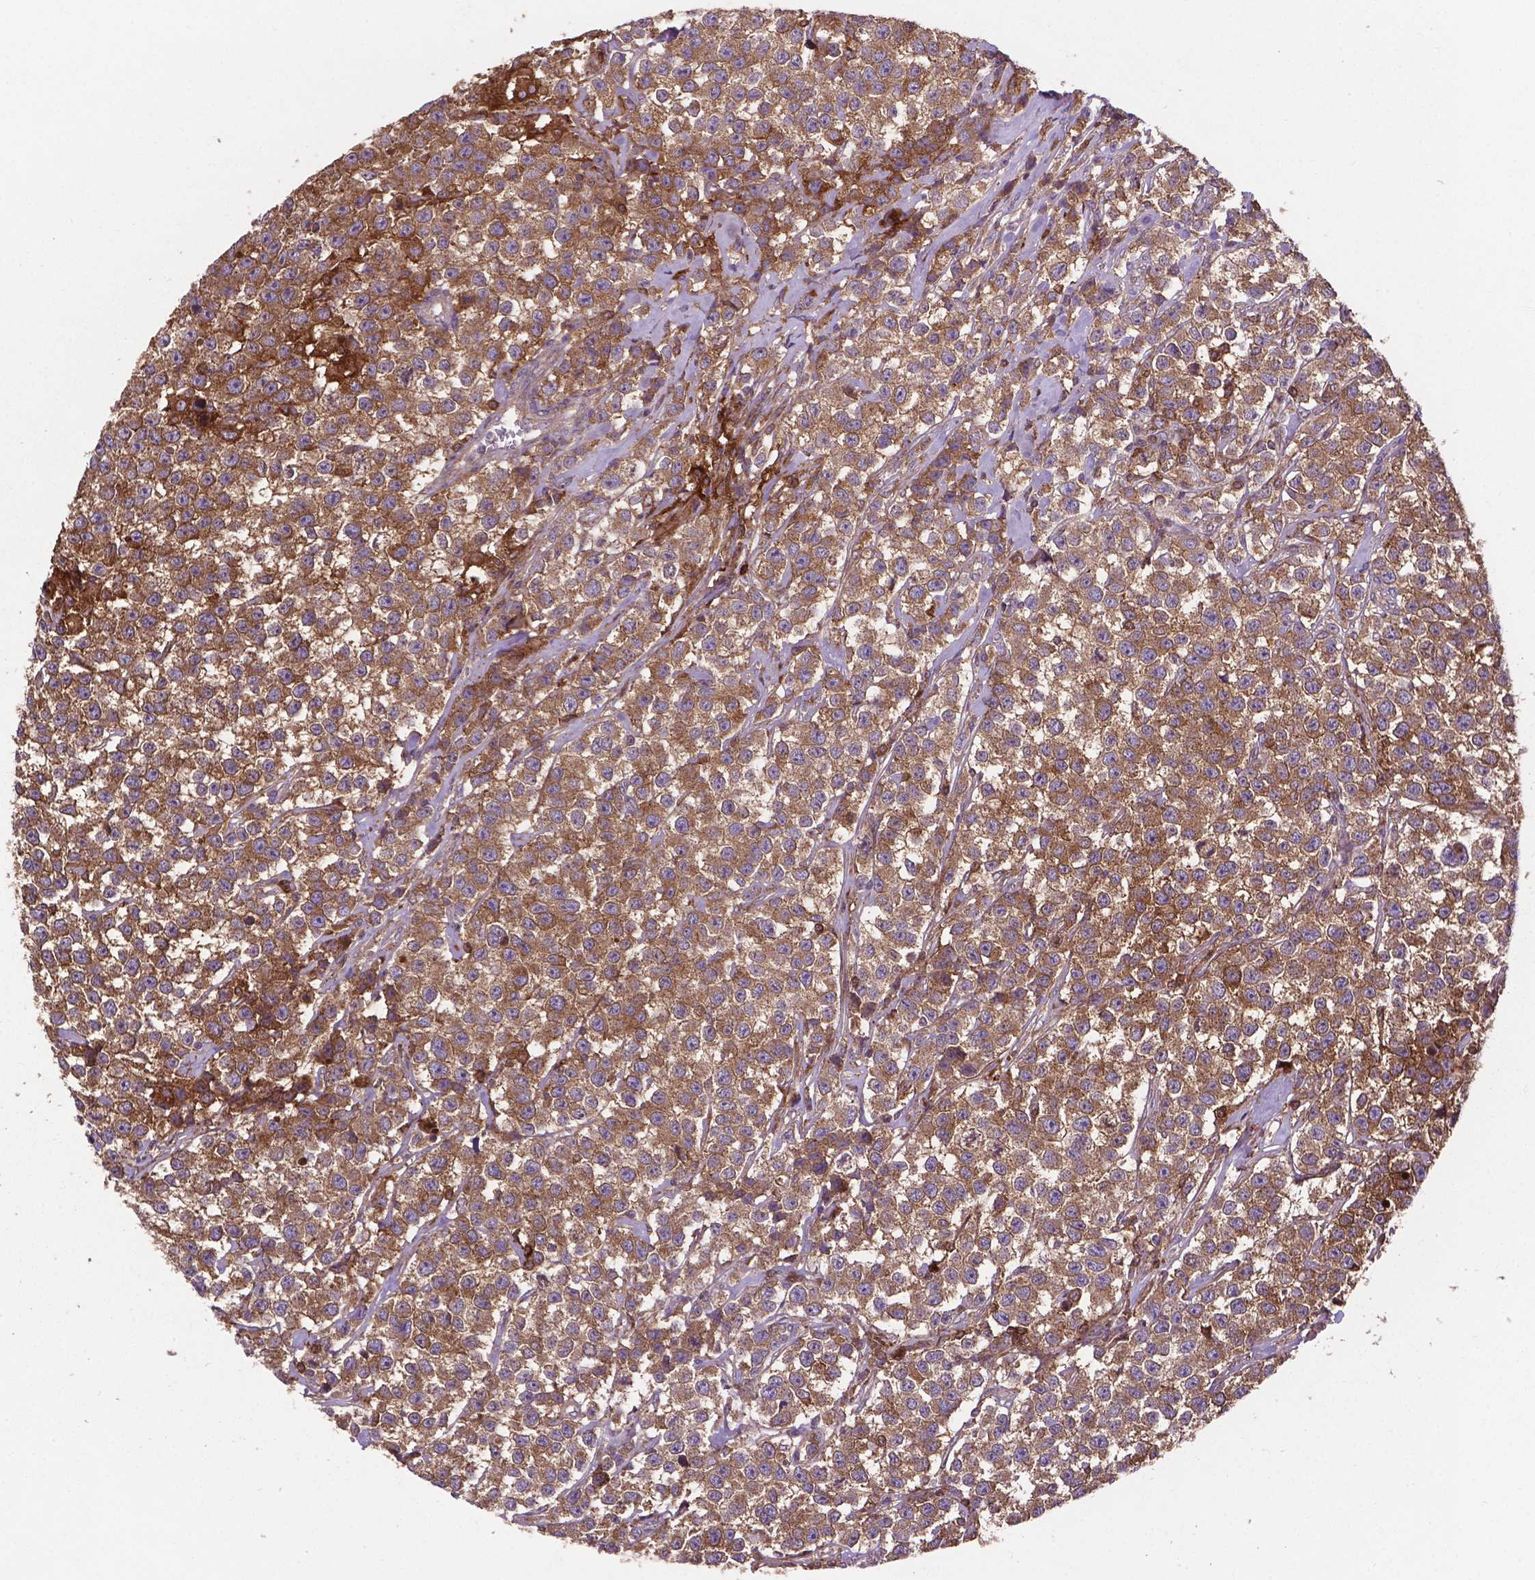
{"staining": {"intensity": "moderate", "quantity": ">75%", "location": "cytoplasmic/membranous"}, "tissue": "testis cancer", "cell_type": "Tumor cells", "image_type": "cancer", "snomed": [{"axis": "morphology", "description": "Seminoma, NOS"}, {"axis": "topography", "description": "Testis"}], "caption": "Tumor cells display medium levels of moderate cytoplasmic/membranous expression in about >75% of cells in seminoma (testis).", "gene": "SMAD3", "patient": {"sex": "male", "age": 59}}